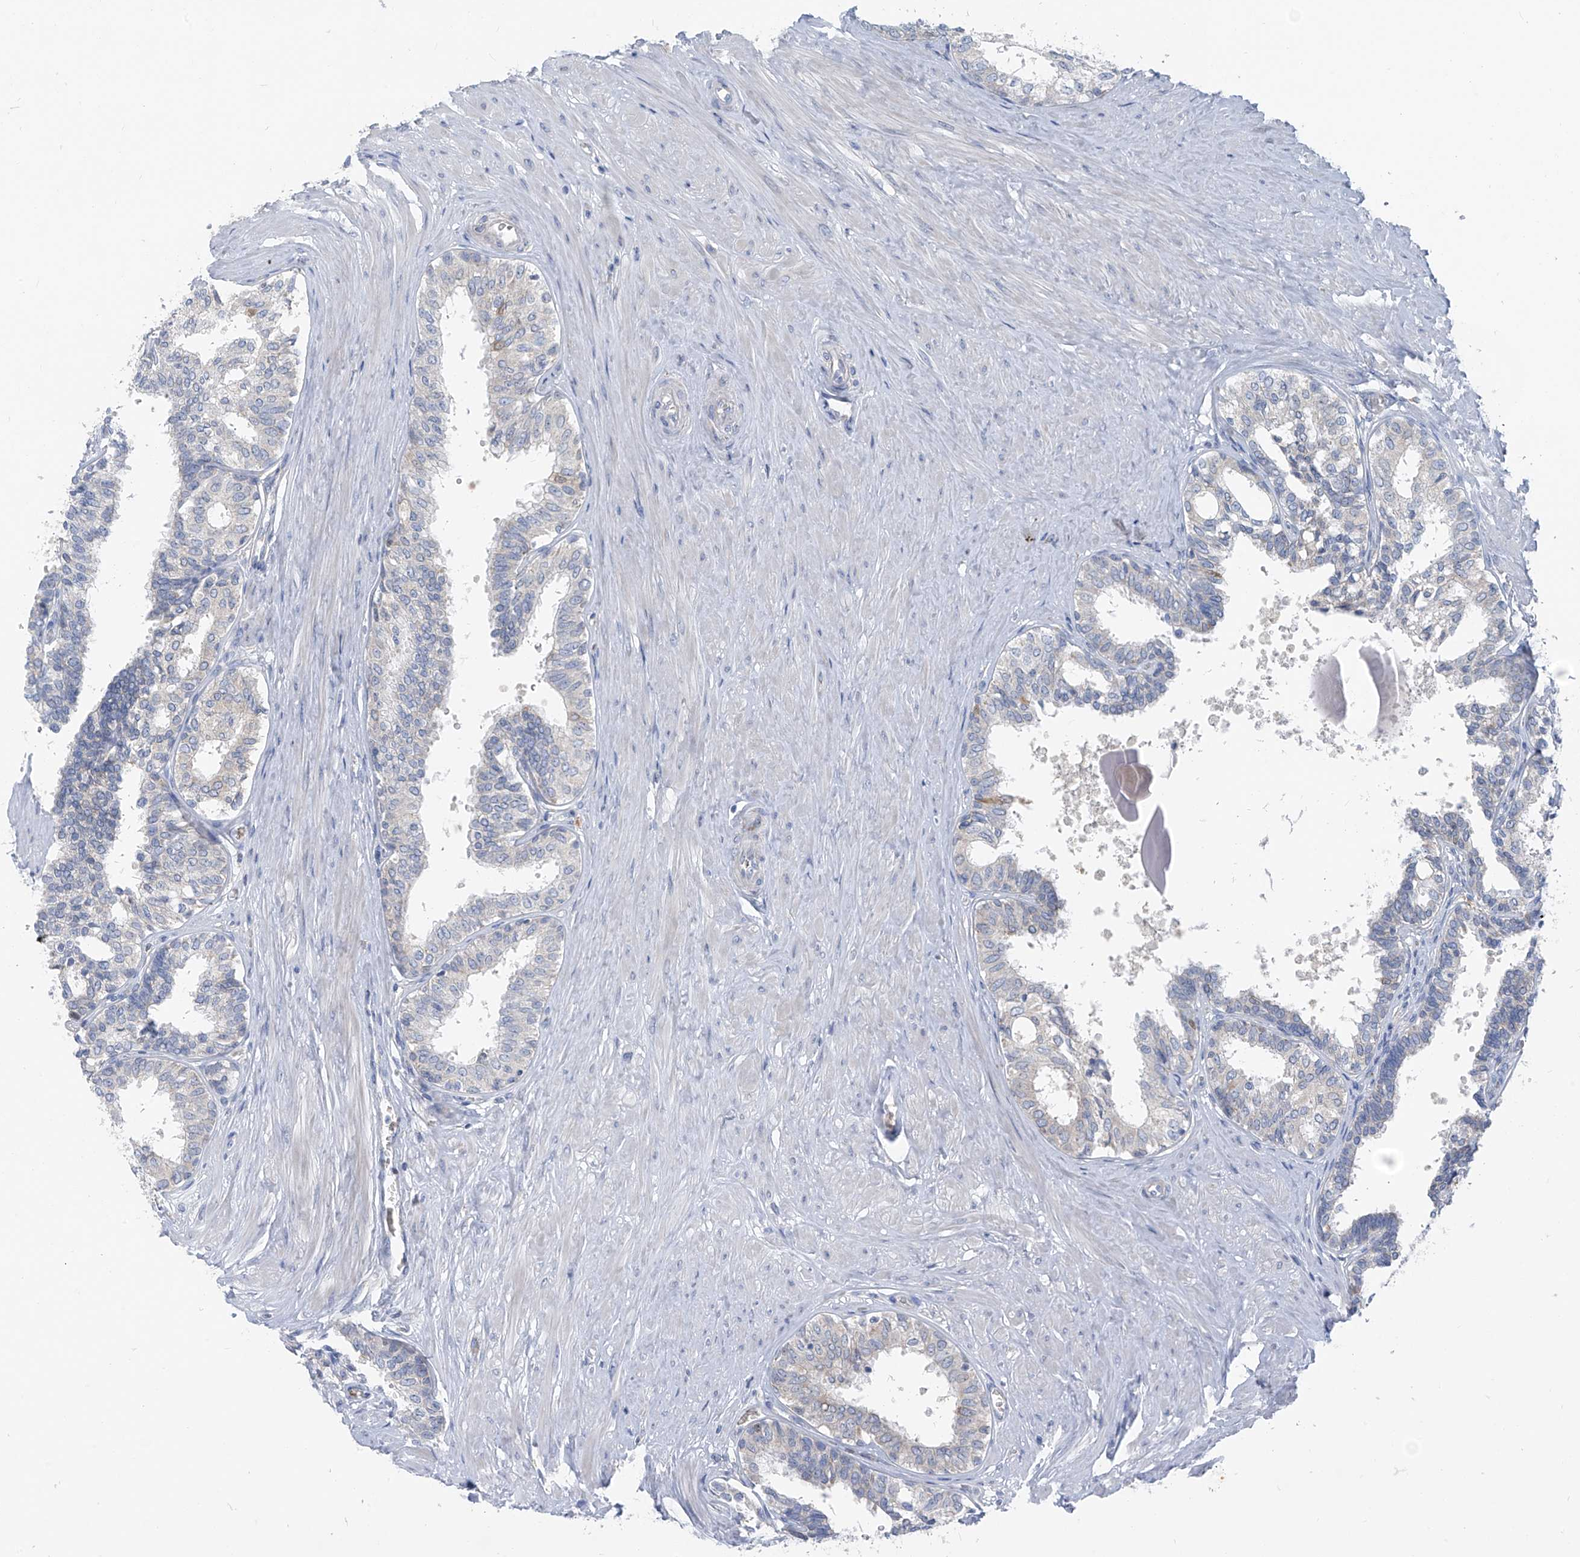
{"staining": {"intensity": "negative", "quantity": "none", "location": "none"}, "tissue": "prostate", "cell_type": "Glandular cells", "image_type": "normal", "snomed": [{"axis": "morphology", "description": "Normal tissue, NOS"}, {"axis": "topography", "description": "Prostate"}], "caption": "The immunohistochemistry (IHC) photomicrograph has no significant staining in glandular cells of prostate.", "gene": "FGD2", "patient": {"sex": "male", "age": 48}}